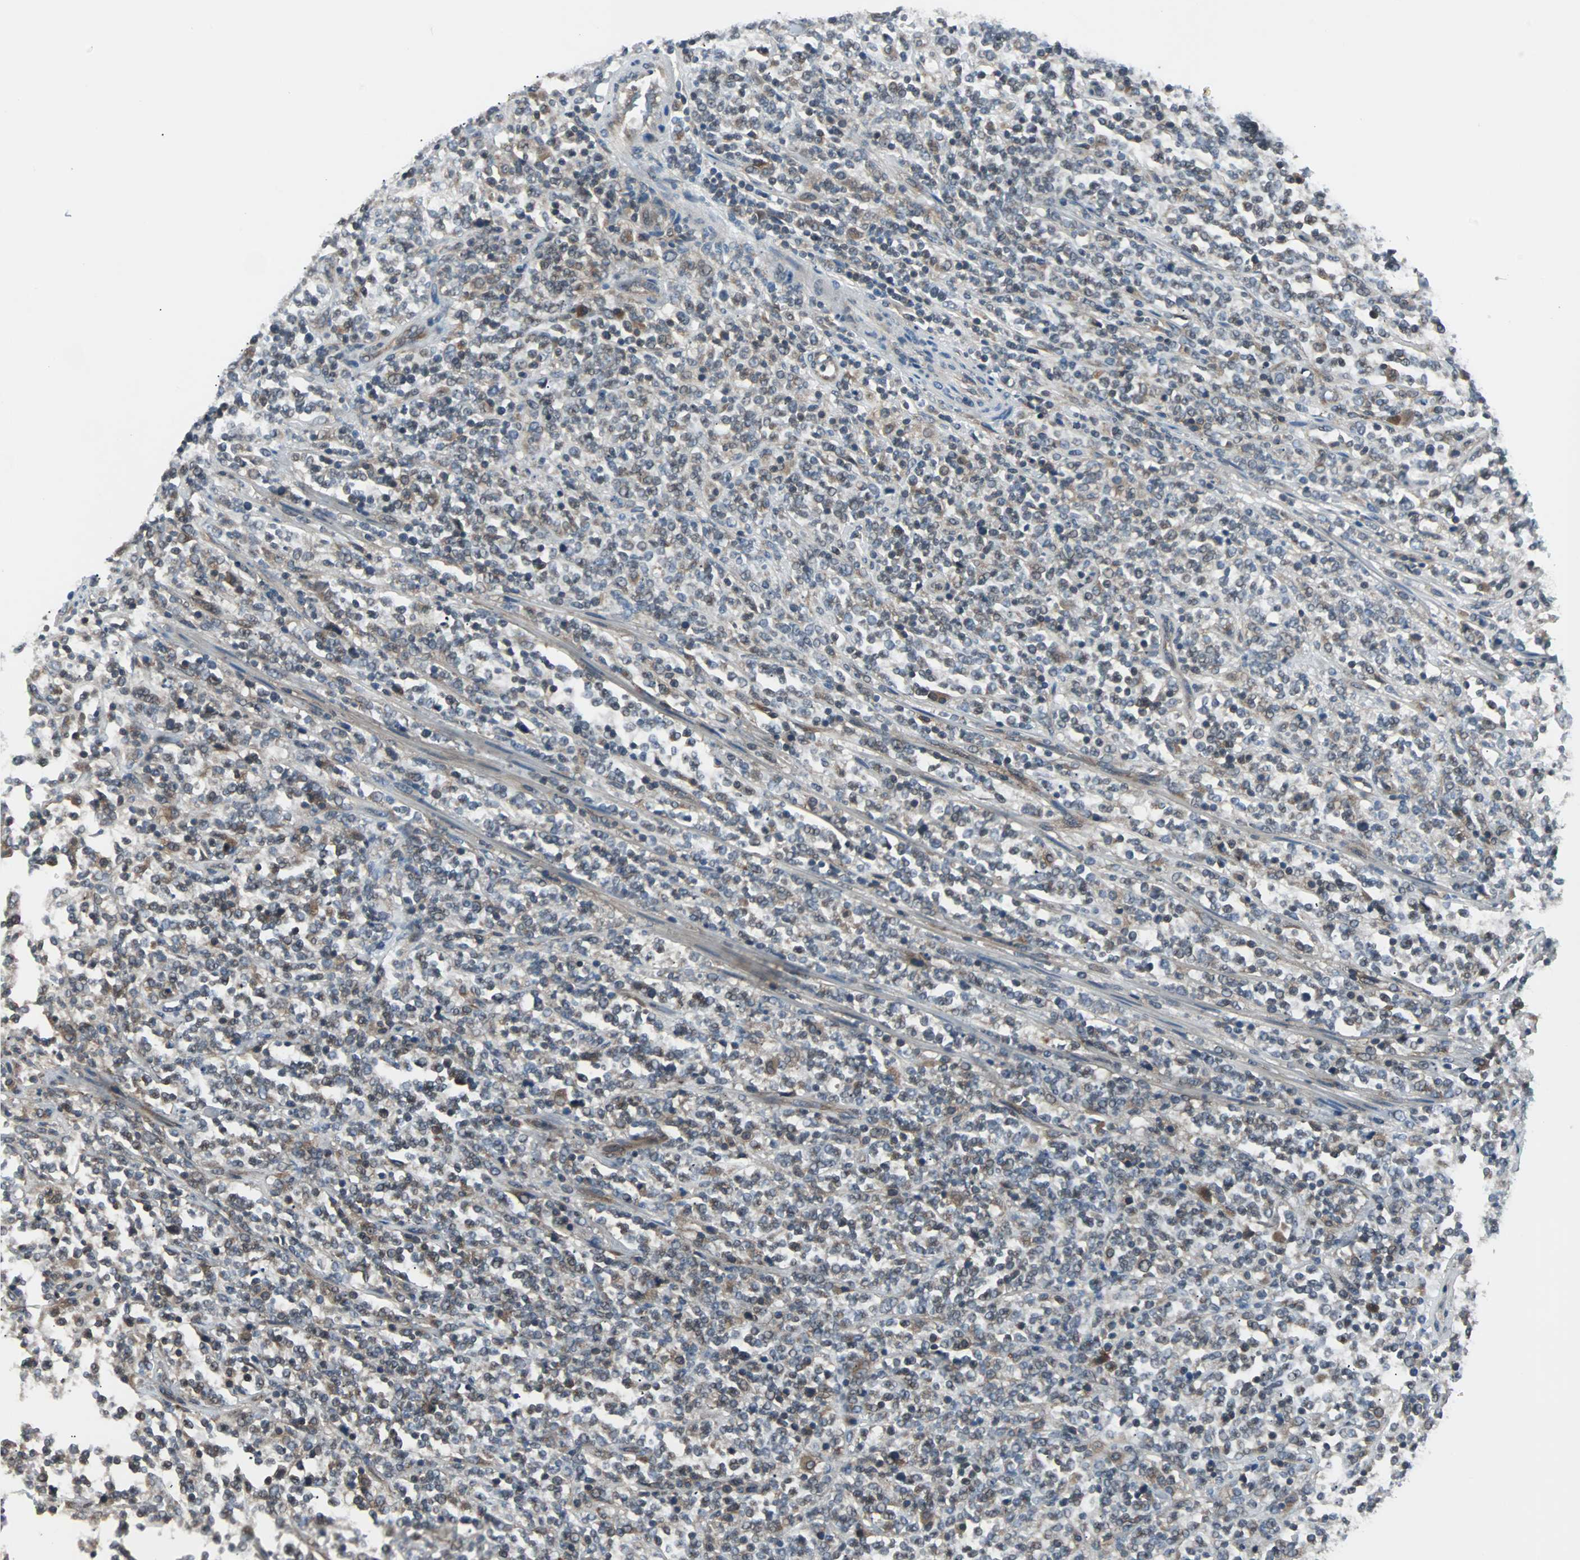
{"staining": {"intensity": "moderate", "quantity": "<25%", "location": "cytoplasmic/membranous"}, "tissue": "lymphoma", "cell_type": "Tumor cells", "image_type": "cancer", "snomed": [{"axis": "morphology", "description": "Malignant lymphoma, non-Hodgkin's type, High grade"}, {"axis": "topography", "description": "Soft tissue"}], "caption": "An immunohistochemistry (IHC) image of neoplastic tissue is shown. Protein staining in brown highlights moderate cytoplasmic/membranous positivity in lymphoma within tumor cells.", "gene": "ARF1", "patient": {"sex": "male", "age": 18}}